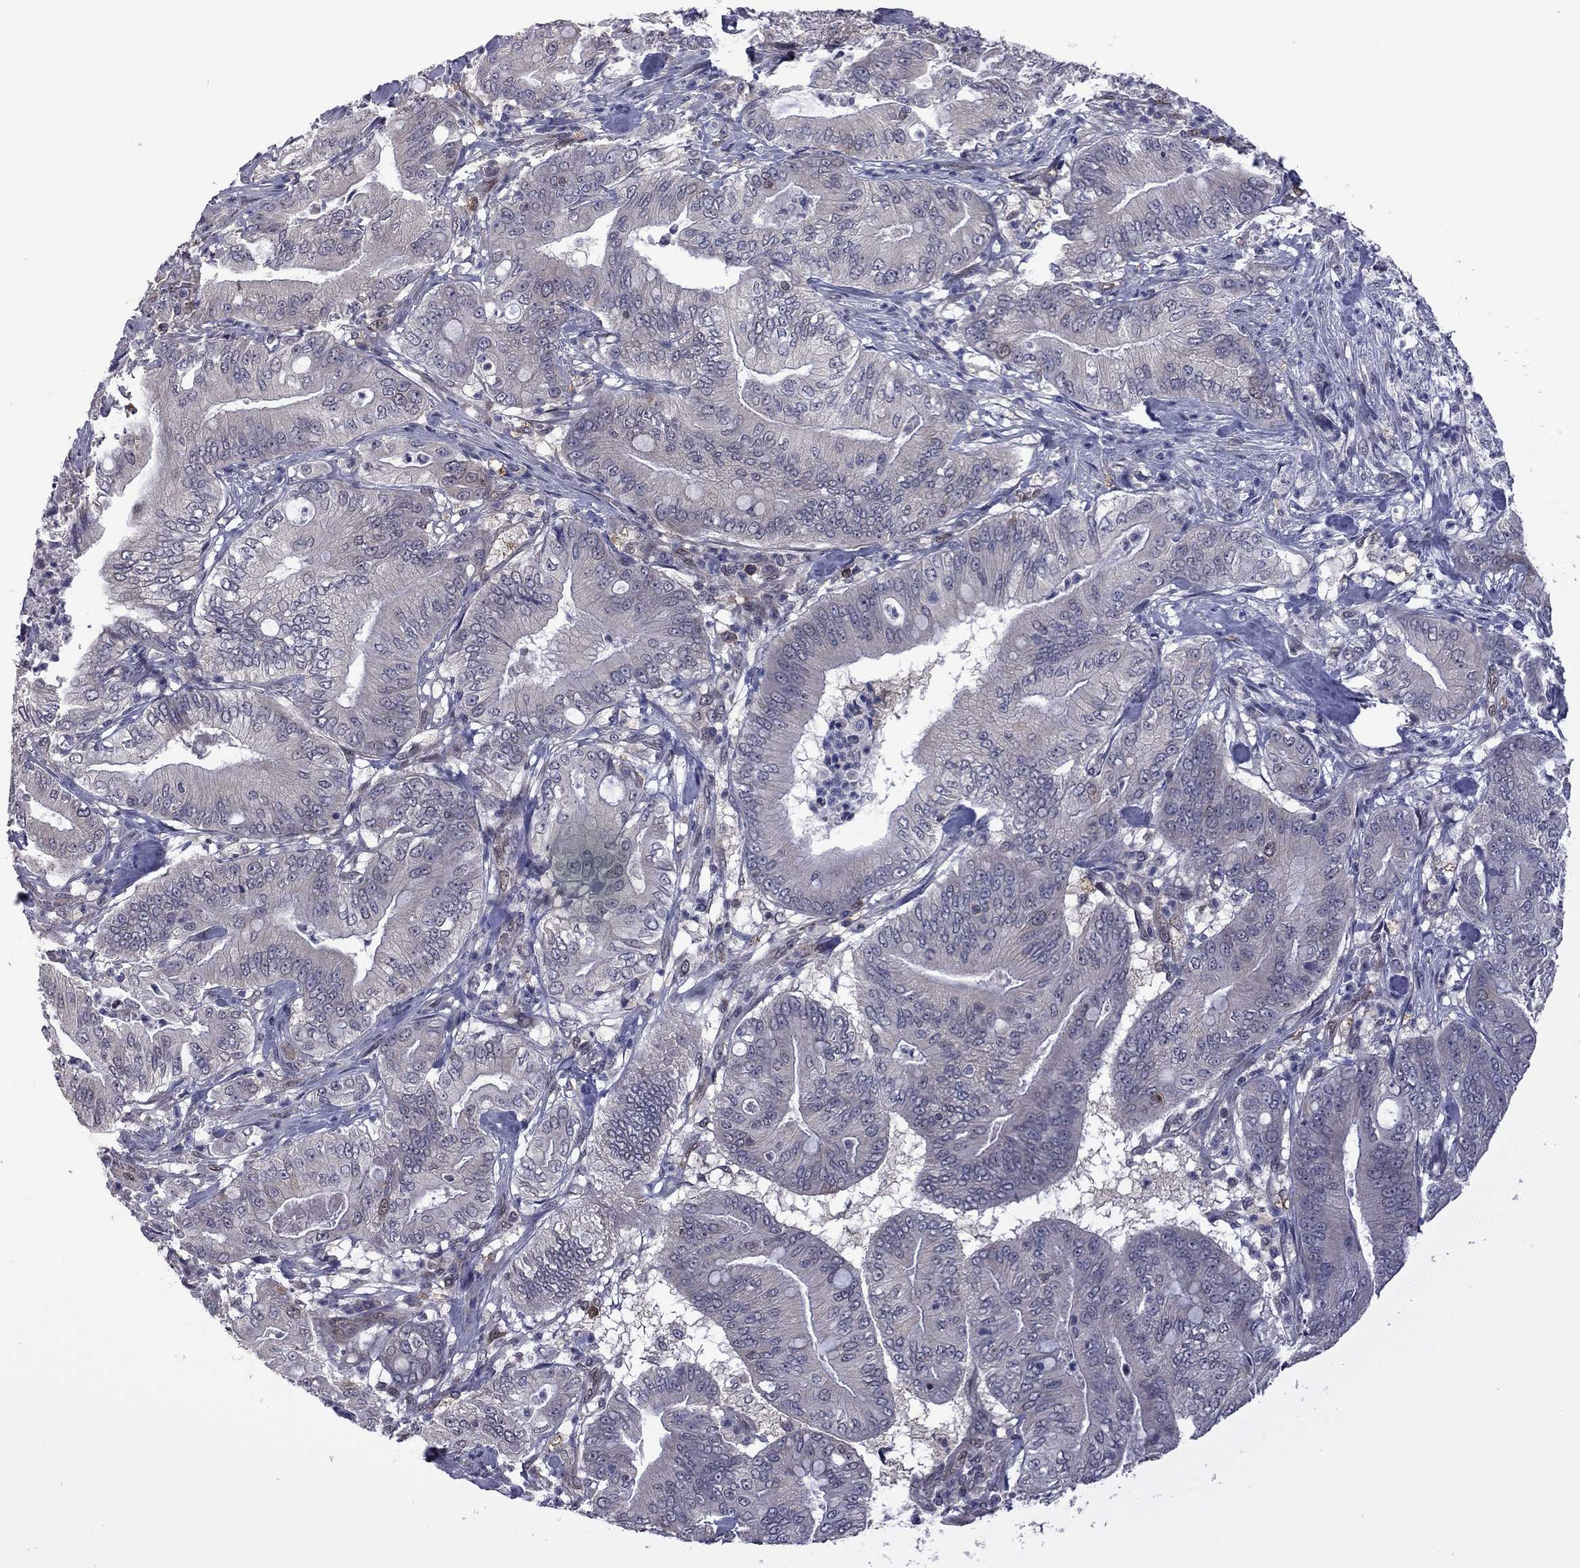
{"staining": {"intensity": "negative", "quantity": "none", "location": "none"}, "tissue": "pancreatic cancer", "cell_type": "Tumor cells", "image_type": "cancer", "snomed": [{"axis": "morphology", "description": "Adenocarcinoma, NOS"}, {"axis": "topography", "description": "Pancreas"}], "caption": "Immunohistochemical staining of adenocarcinoma (pancreatic) displays no significant positivity in tumor cells.", "gene": "GPAA1", "patient": {"sex": "male", "age": 71}}